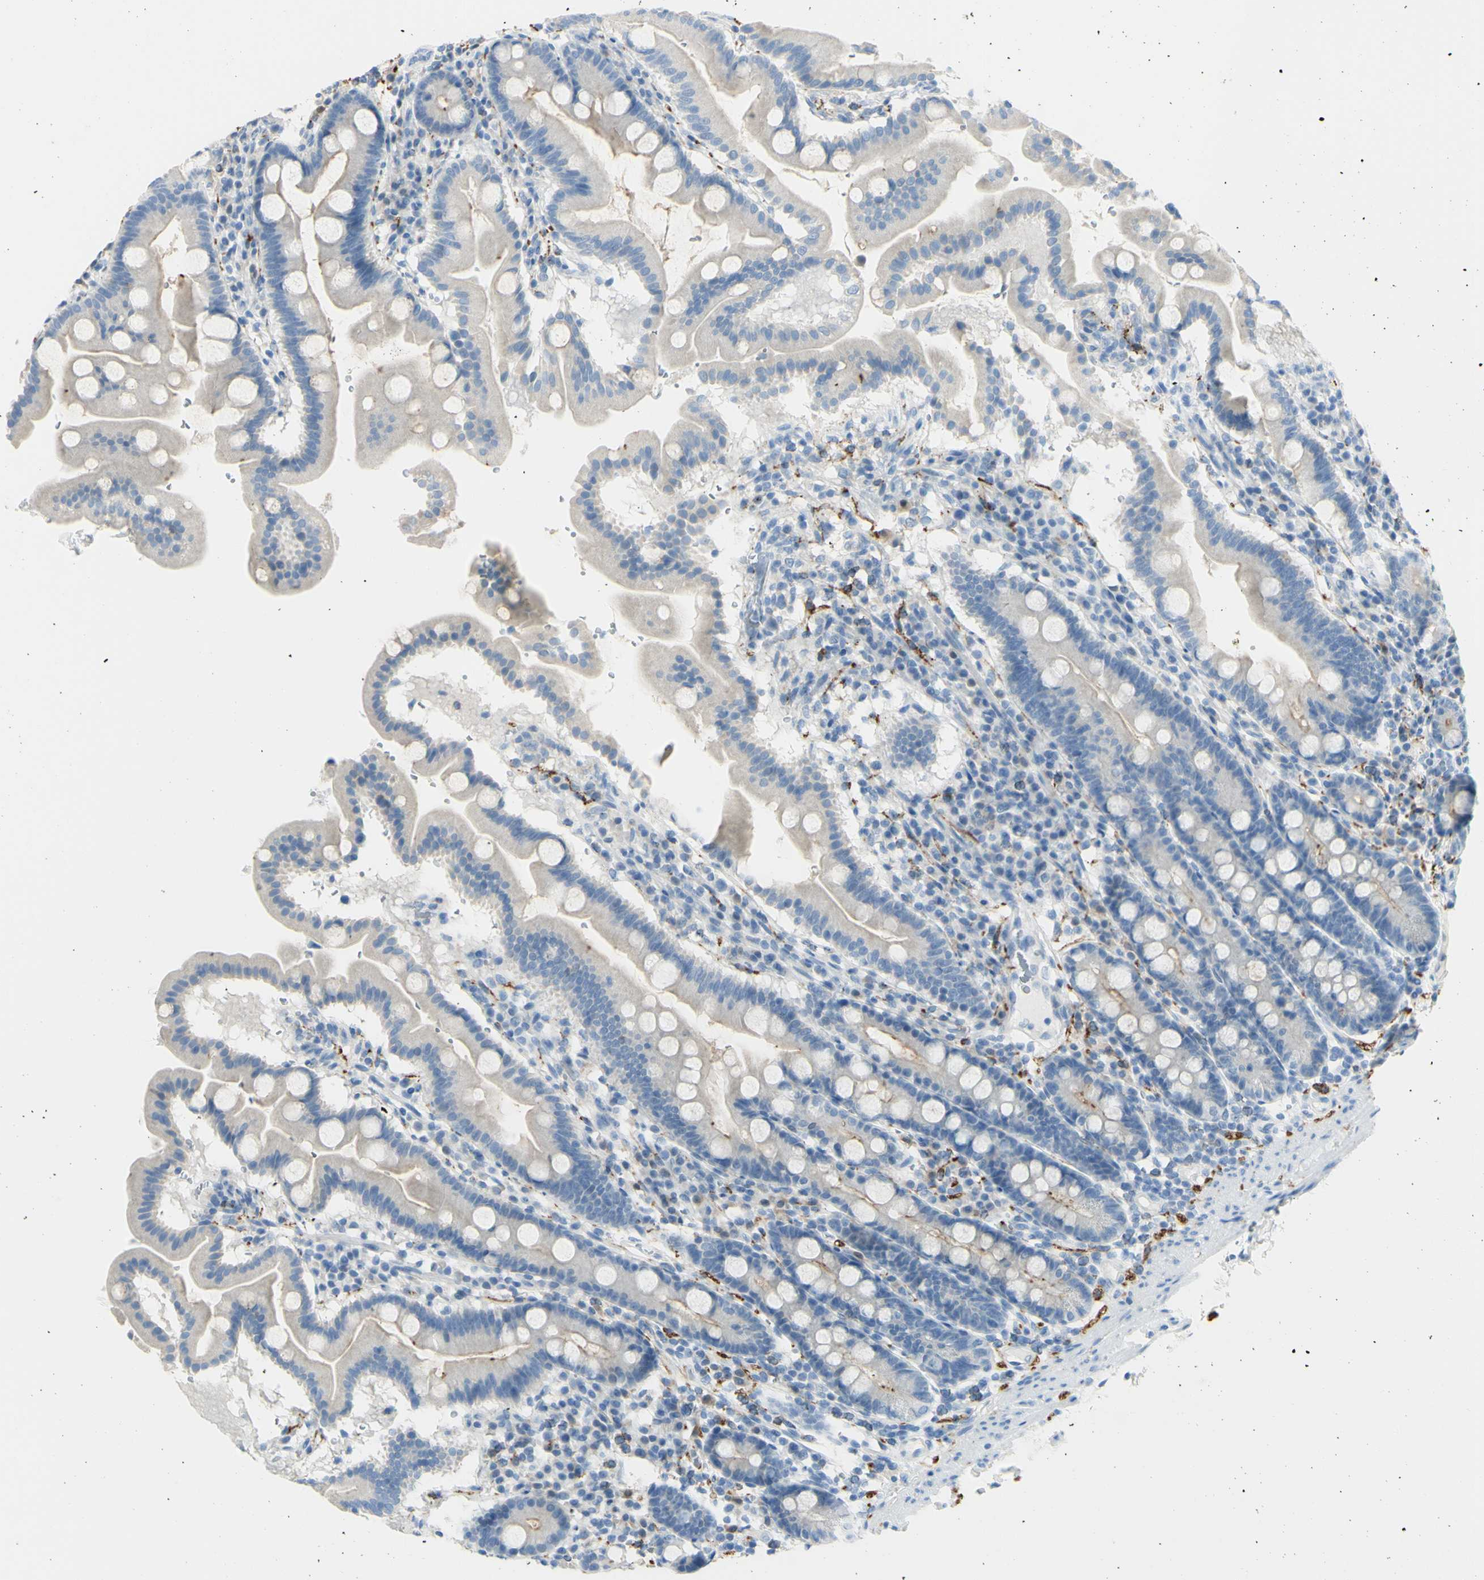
{"staining": {"intensity": "negative", "quantity": "none", "location": "none"}, "tissue": "duodenum", "cell_type": "Glandular cells", "image_type": "normal", "snomed": [{"axis": "morphology", "description": "Normal tissue, NOS"}, {"axis": "topography", "description": "Duodenum"}], "caption": "DAB immunohistochemical staining of unremarkable human duodenum demonstrates no significant staining in glandular cells. (DAB (3,3'-diaminobenzidine) IHC with hematoxylin counter stain).", "gene": "TSPAN1", "patient": {"sex": "male", "age": 50}}